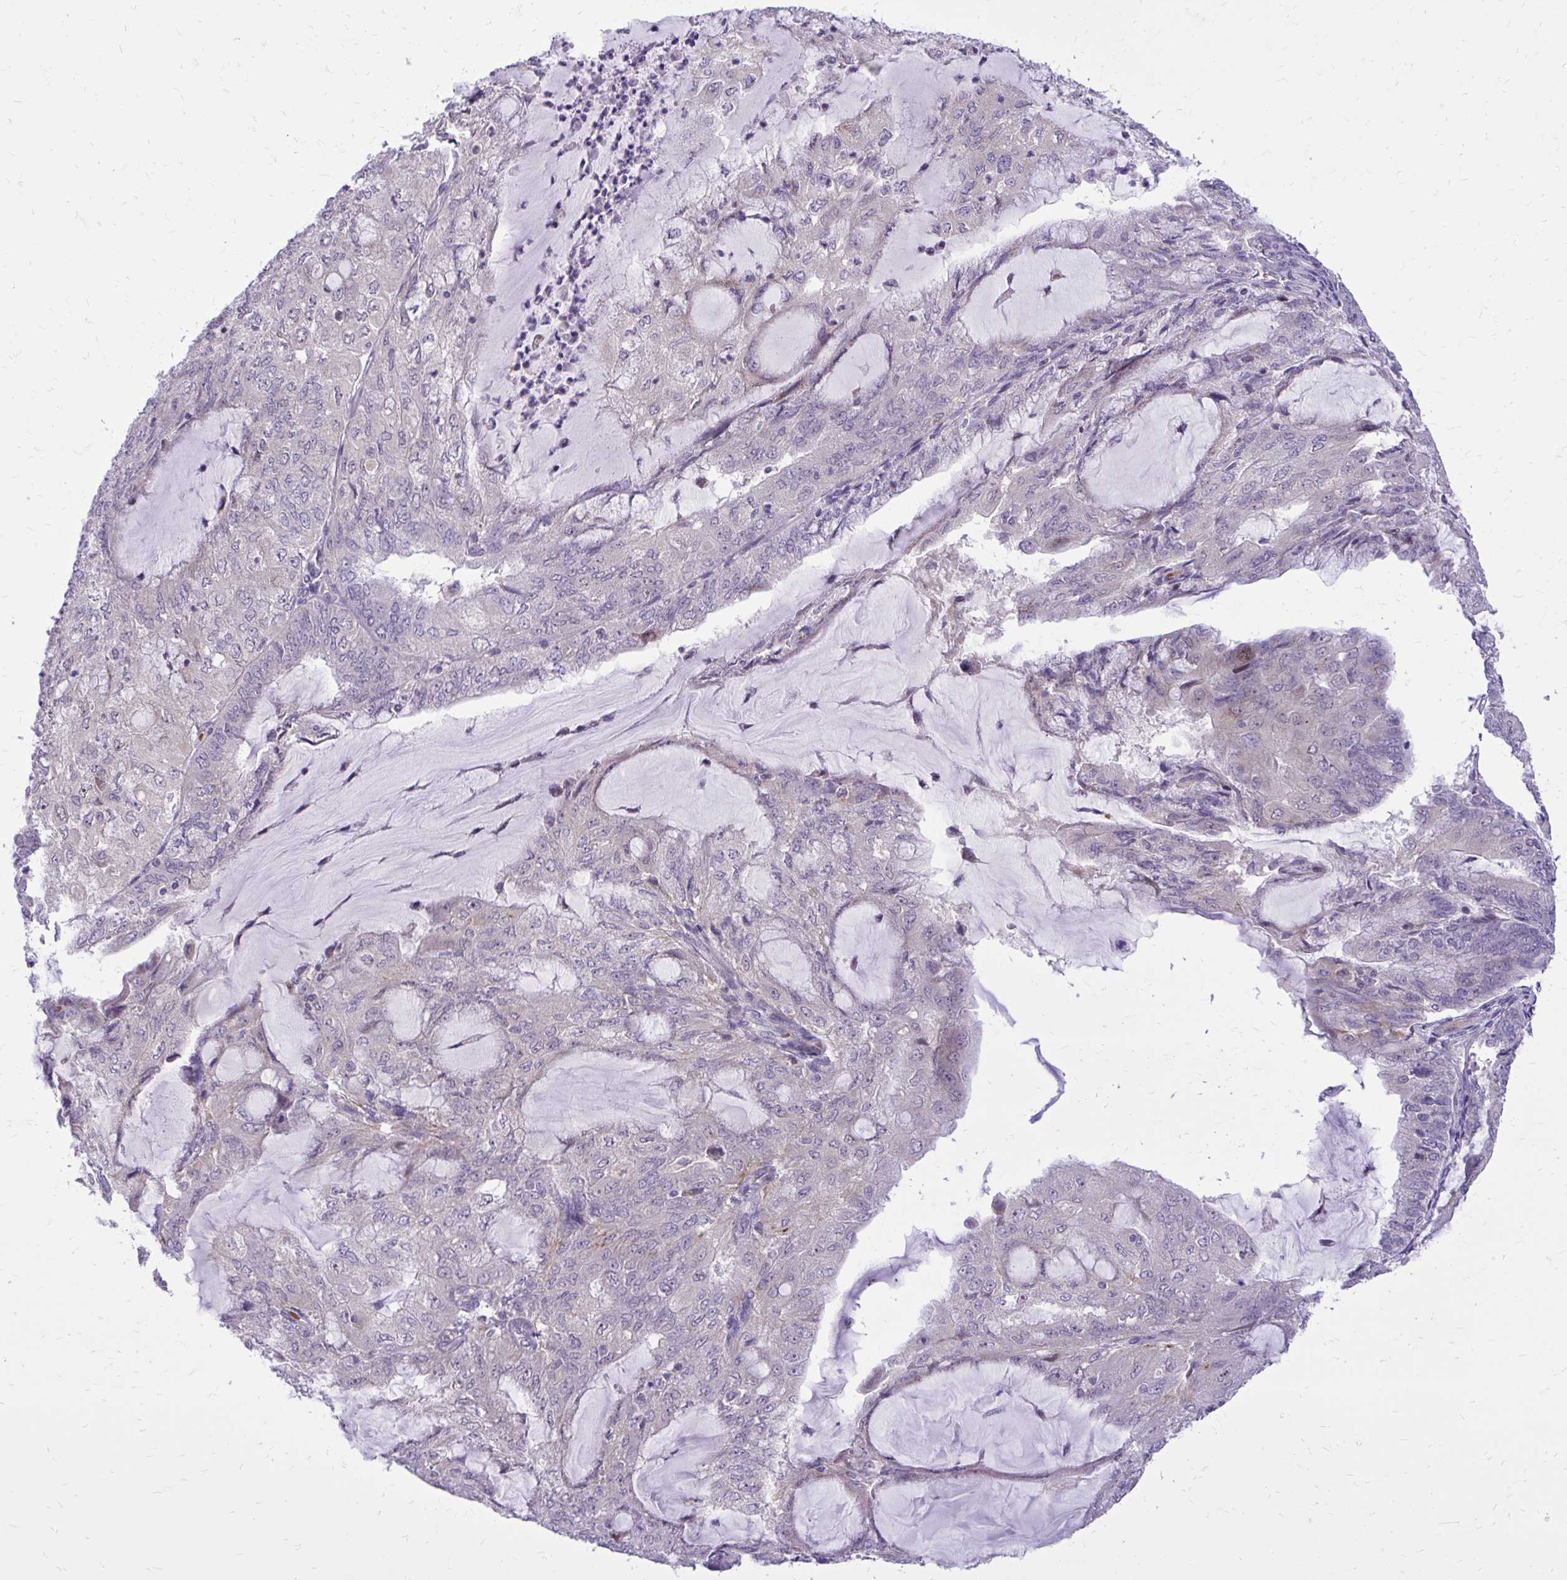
{"staining": {"intensity": "negative", "quantity": "none", "location": "none"}, "tissue": "endometrial cancer", "cell_type": "Tumor cells", "image_type": "cancer", "snomed": [{"axis": "morphology", "description": "Adenocarcinoma, NOS"}, {"axis": "topography", "description": "Endometrium"}], "caption": "Immunohistochemistry image of neoplastic tissue: human endometrial cancer (adenocarcinoma) stained with DAB shows no significant protein staining in tumor cells.", "gene": "DPY19L1", "patient": {"sex": "female", "age": 81}}